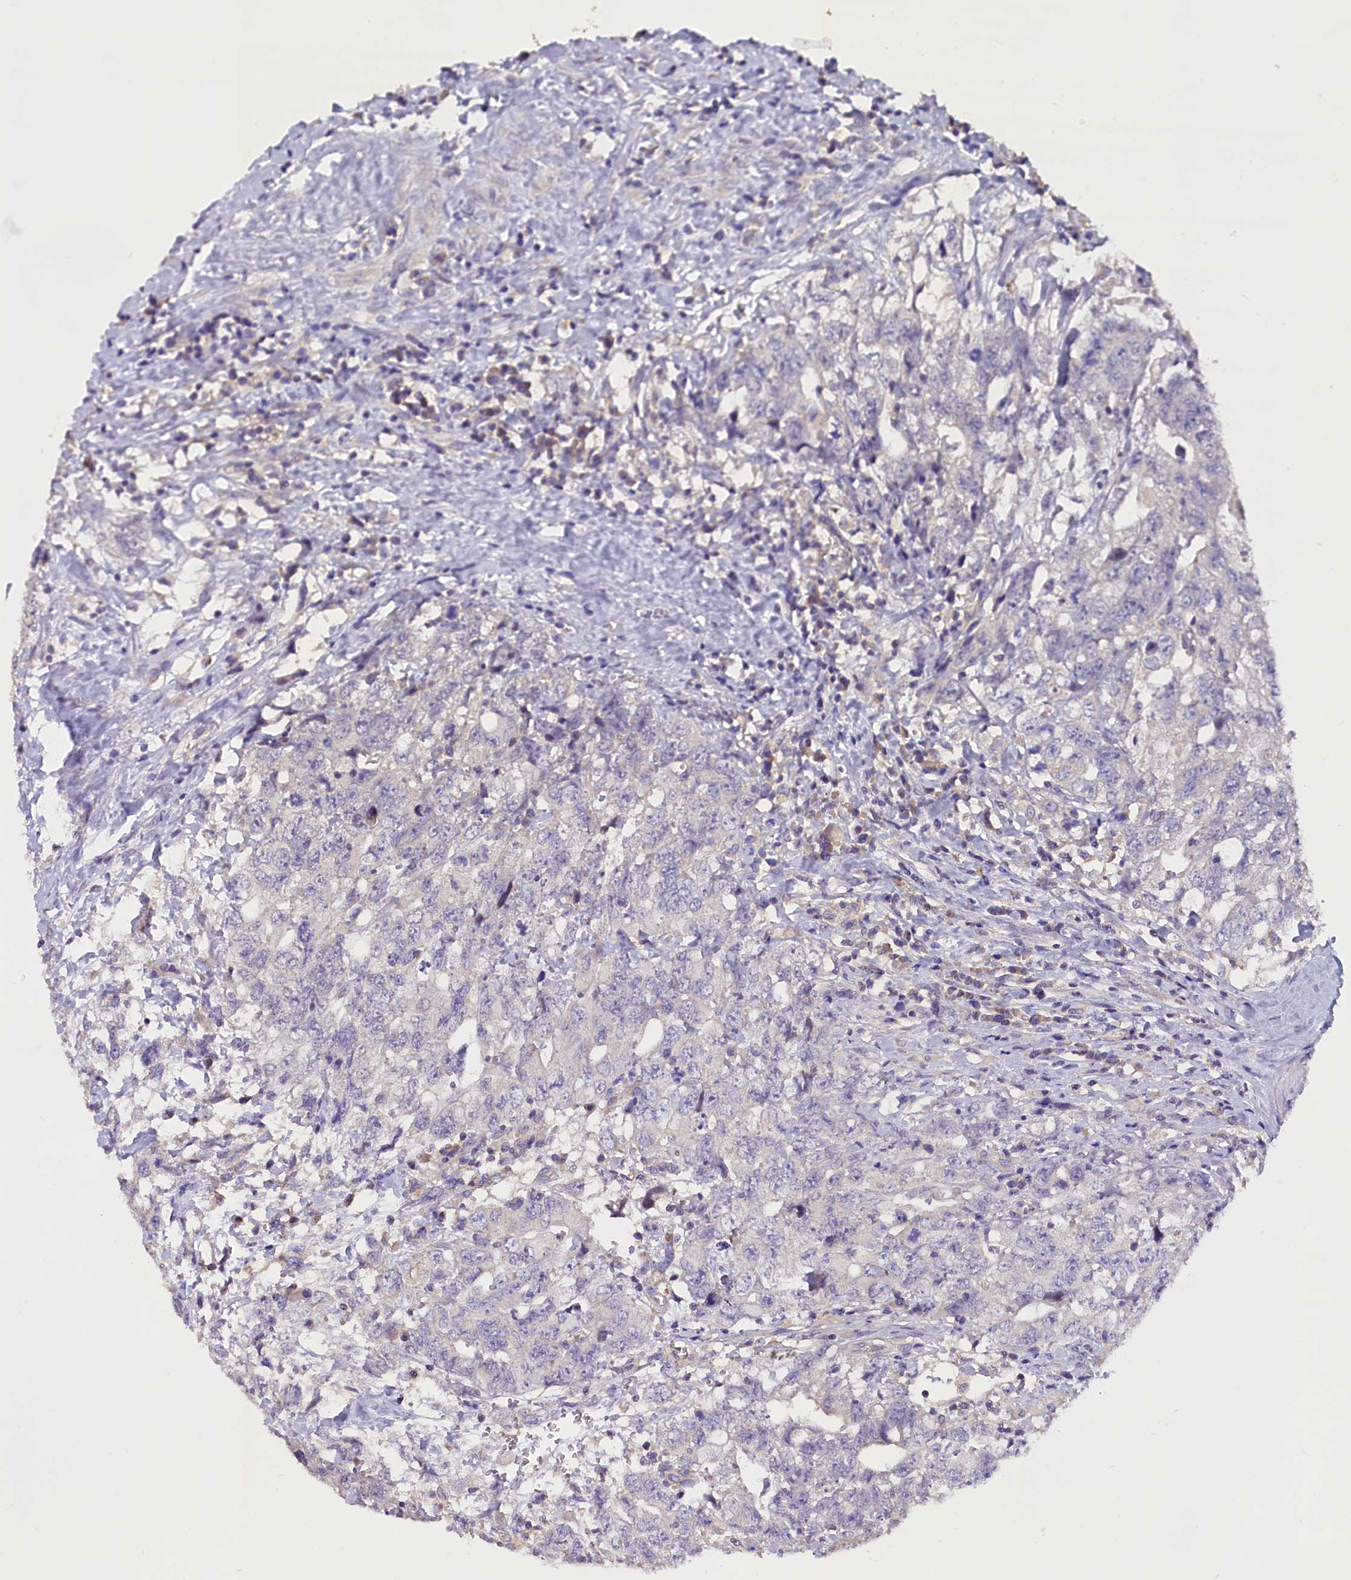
{"staining": {"intensity": "negative", "quantity": "none", "location": "none"}, "tissue": "testis cancer", "cell_type": "Tumor cells", "image_type": "cancer", "snomed": [{"axis": "morphology", "description": "Seminoma, NOS"}, {"axis": "morphology", "description": "Carcinoma, Embryonal, NOS"}, {"axis": "topography", "description": "Testis"}], "caption": "Immunohistochemistry histopathology image of neoplastic tissue: testis seminoma stained with DAB displays no significant protein positivity in tumor cells. The staining was performed using DAB to visualize the protein expression in brown, while the nuclei were stained in blue with hematoxylin (Magnification: 20x).", "gene": "AP3B2", "patient": {"sex": "male", "age": 29}}